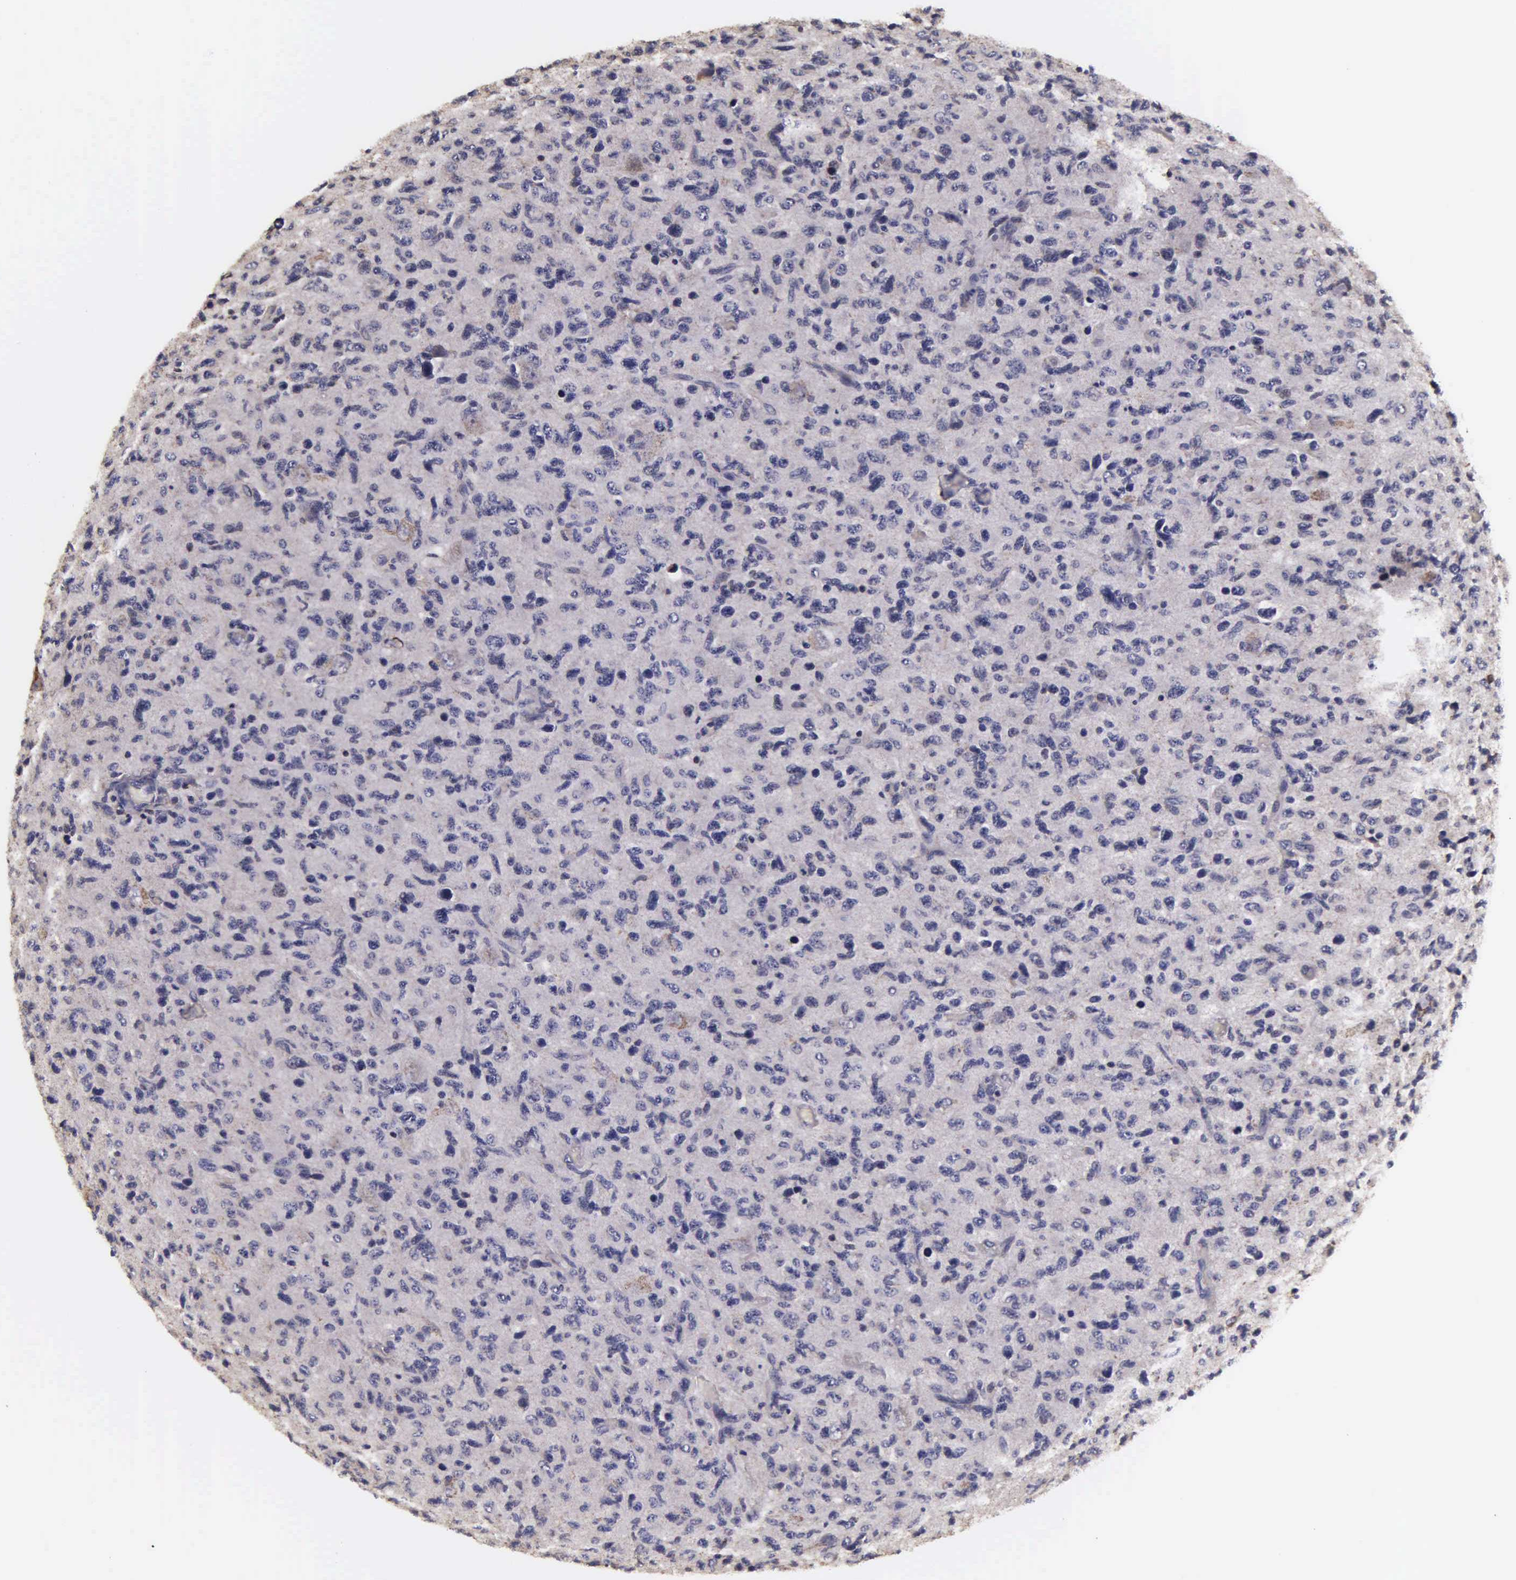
{"staining": {"intensity": "weak", "quantity": "<25%", "location": "cytoplasmic/membranous"}, "tissue": "glioma", "cell_type": "Tumor cells", "image_type": "cancer", "snomed": [{"axis": "morphology", "description": "Glioma, malignant, High grade"}, {"axis": "topography", "description": "Brain"}], "caption": "Immunohistochemical staining of human malignant high-grade glioma exhibits no significant staining in tumor cells.", "gene": "PSMA3", "patient": {"sex": "female", "age": 60}}